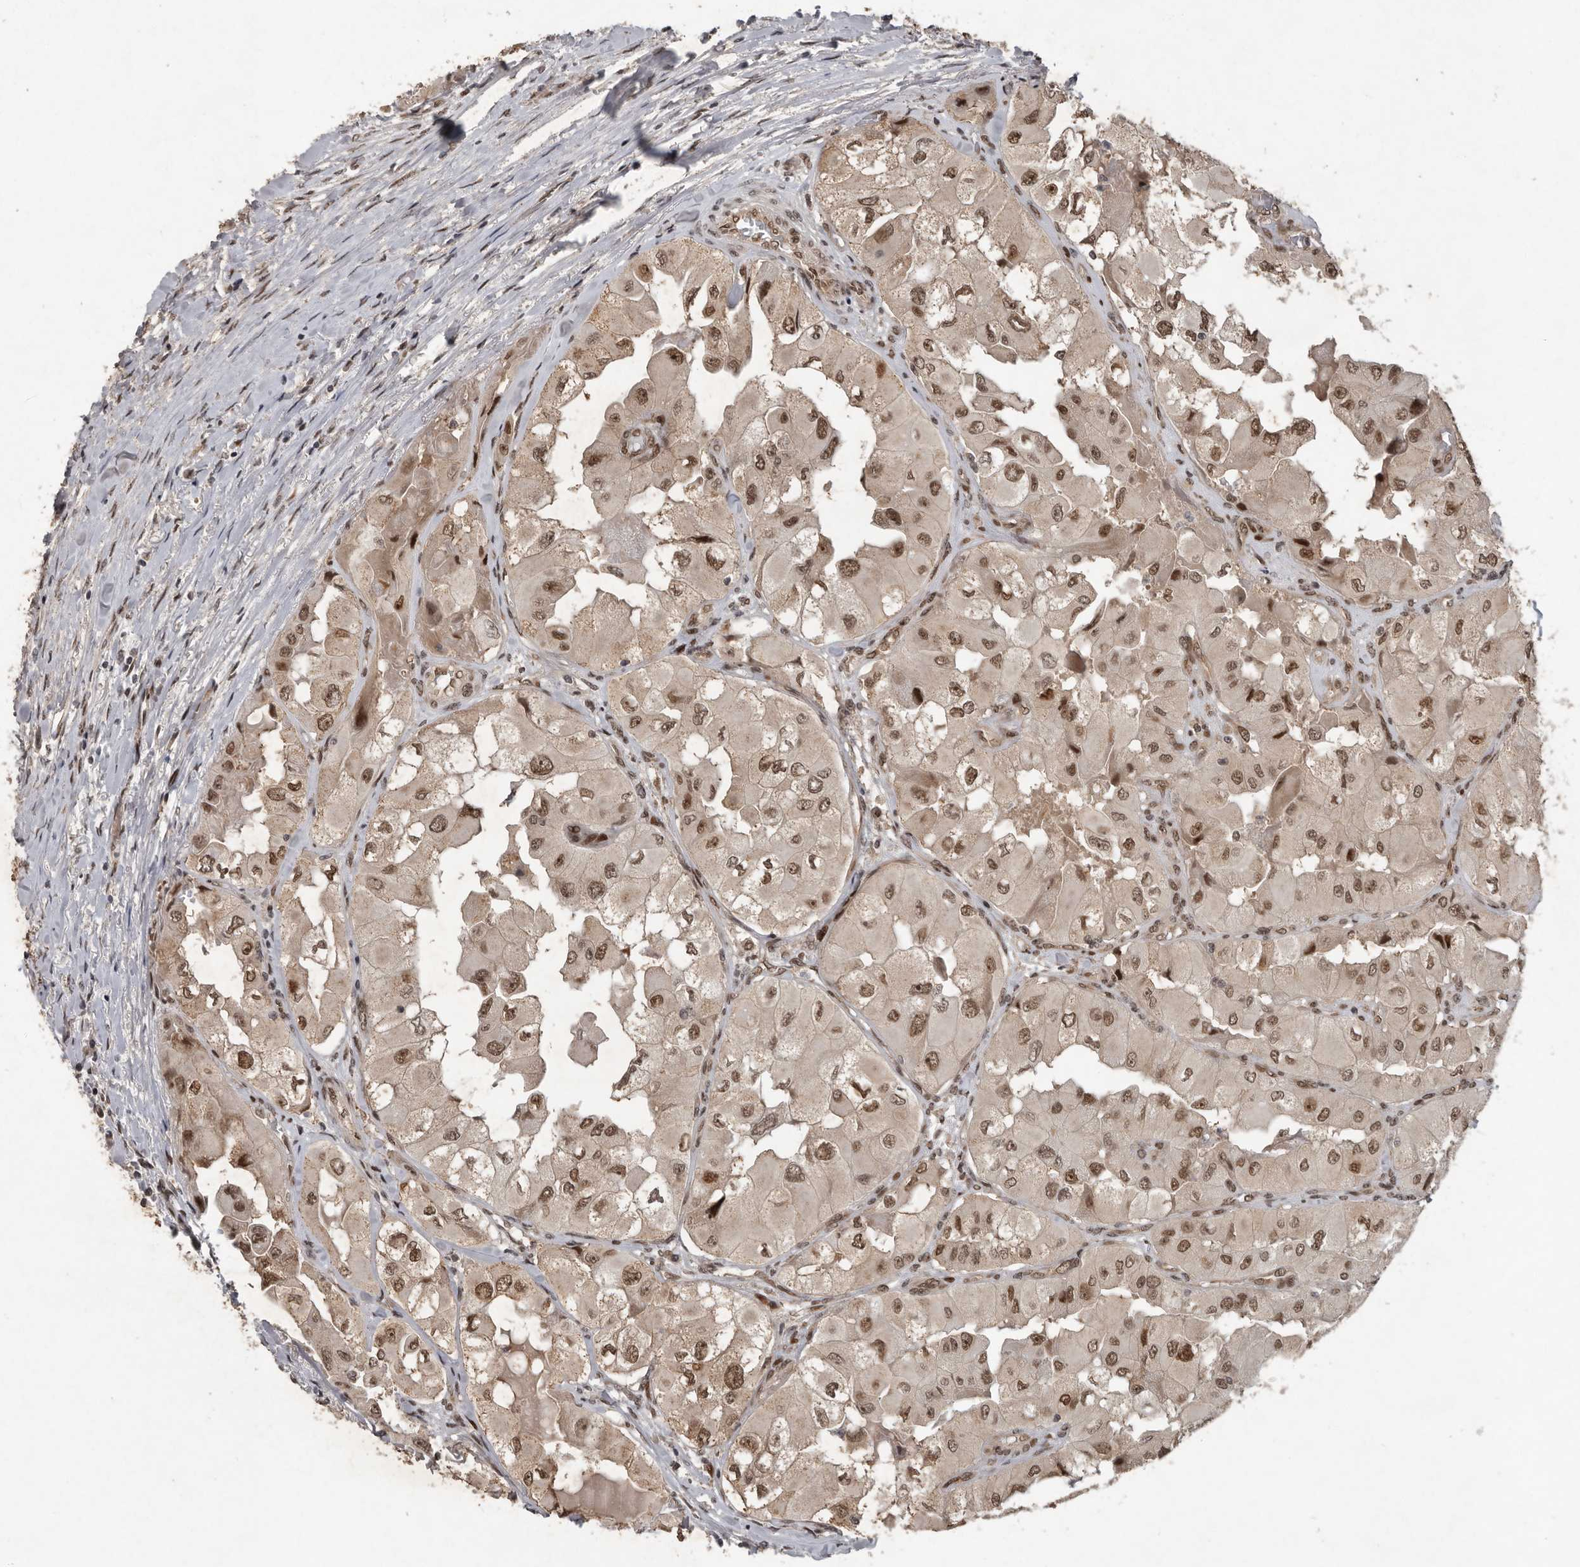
{"staining": {"intensity": "moderate", "quantity": ">75%", "location": "nuclear"}, "tissue": "thyroid cancer", "cell_type": "Tumor cells", "image_type": "cancer", "snomed": [{"axis": "morphology", "description": "Papillary adenocarcinoma, NOS"}, {"axis": "topography", "description": "Thyroid gland"}], "caption": "Thyroid cancer (papillary adenocarcinoma) stained for a protein exhibits moderate nuclear positivity in tumor cells. The protein of interest is shown in brown color, while the nuclei are stained blue.", "gene": "CDC27", "patient": {"sex": "female", "age": 59}}